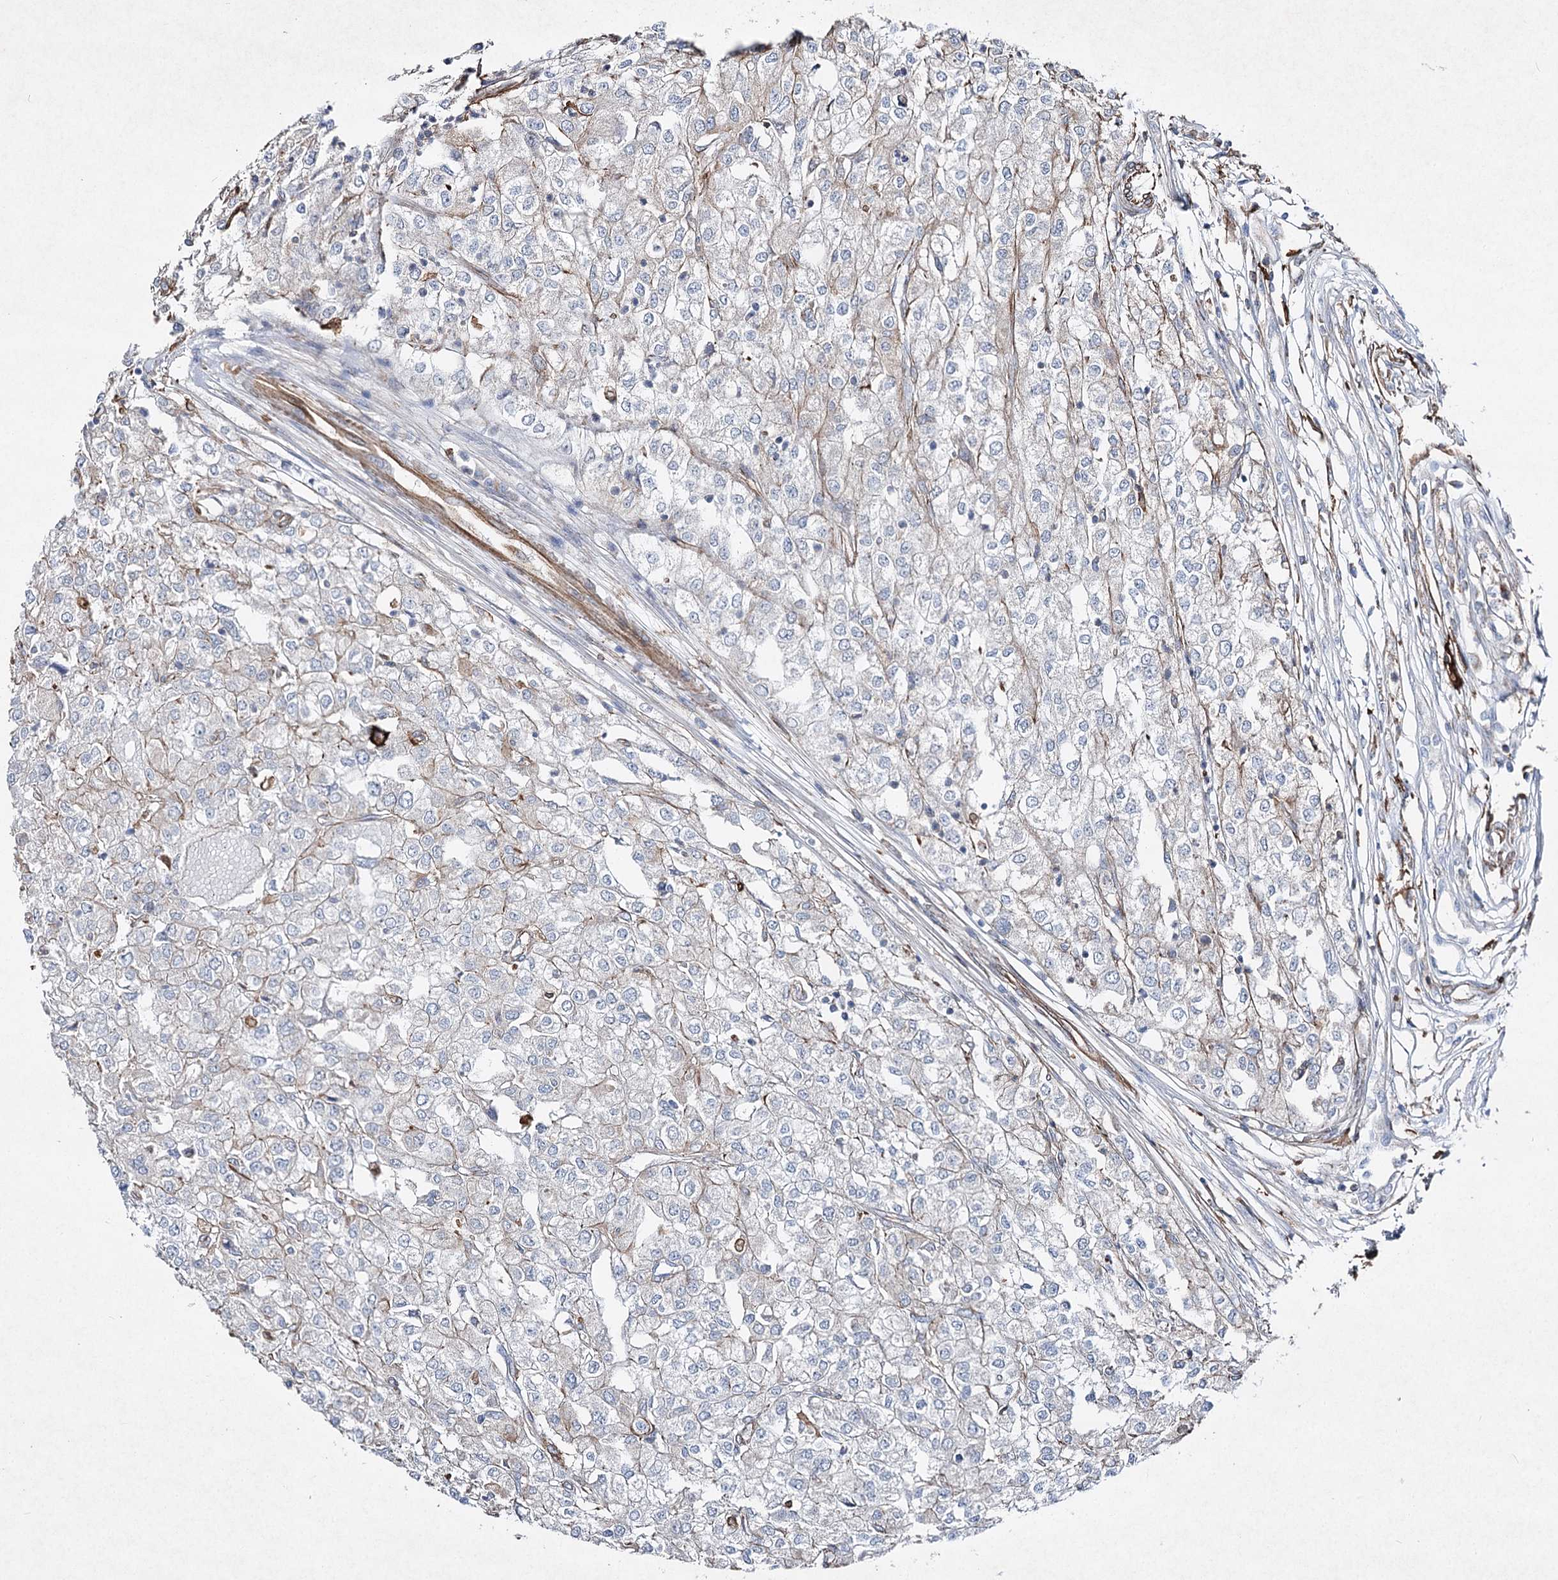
{"staining": {"intensity": "negative", "quantity": "none", "location": "none"}, "tissue": "renal cancer", "cell_type": "Tumor cells", "image_type": "cancer", "snomed": [{"axis": "morphology", "description": "Adenocarcinoma, NOS"}, {"axis": "topography", "description": "Kidney"}], "caption": "This is an IHC photomicrograph of renal adenocarcinoma. There is no expression in tumor cells.", "gene": "CLEC4M", "patient": {"sex": "female", "age": 54}}